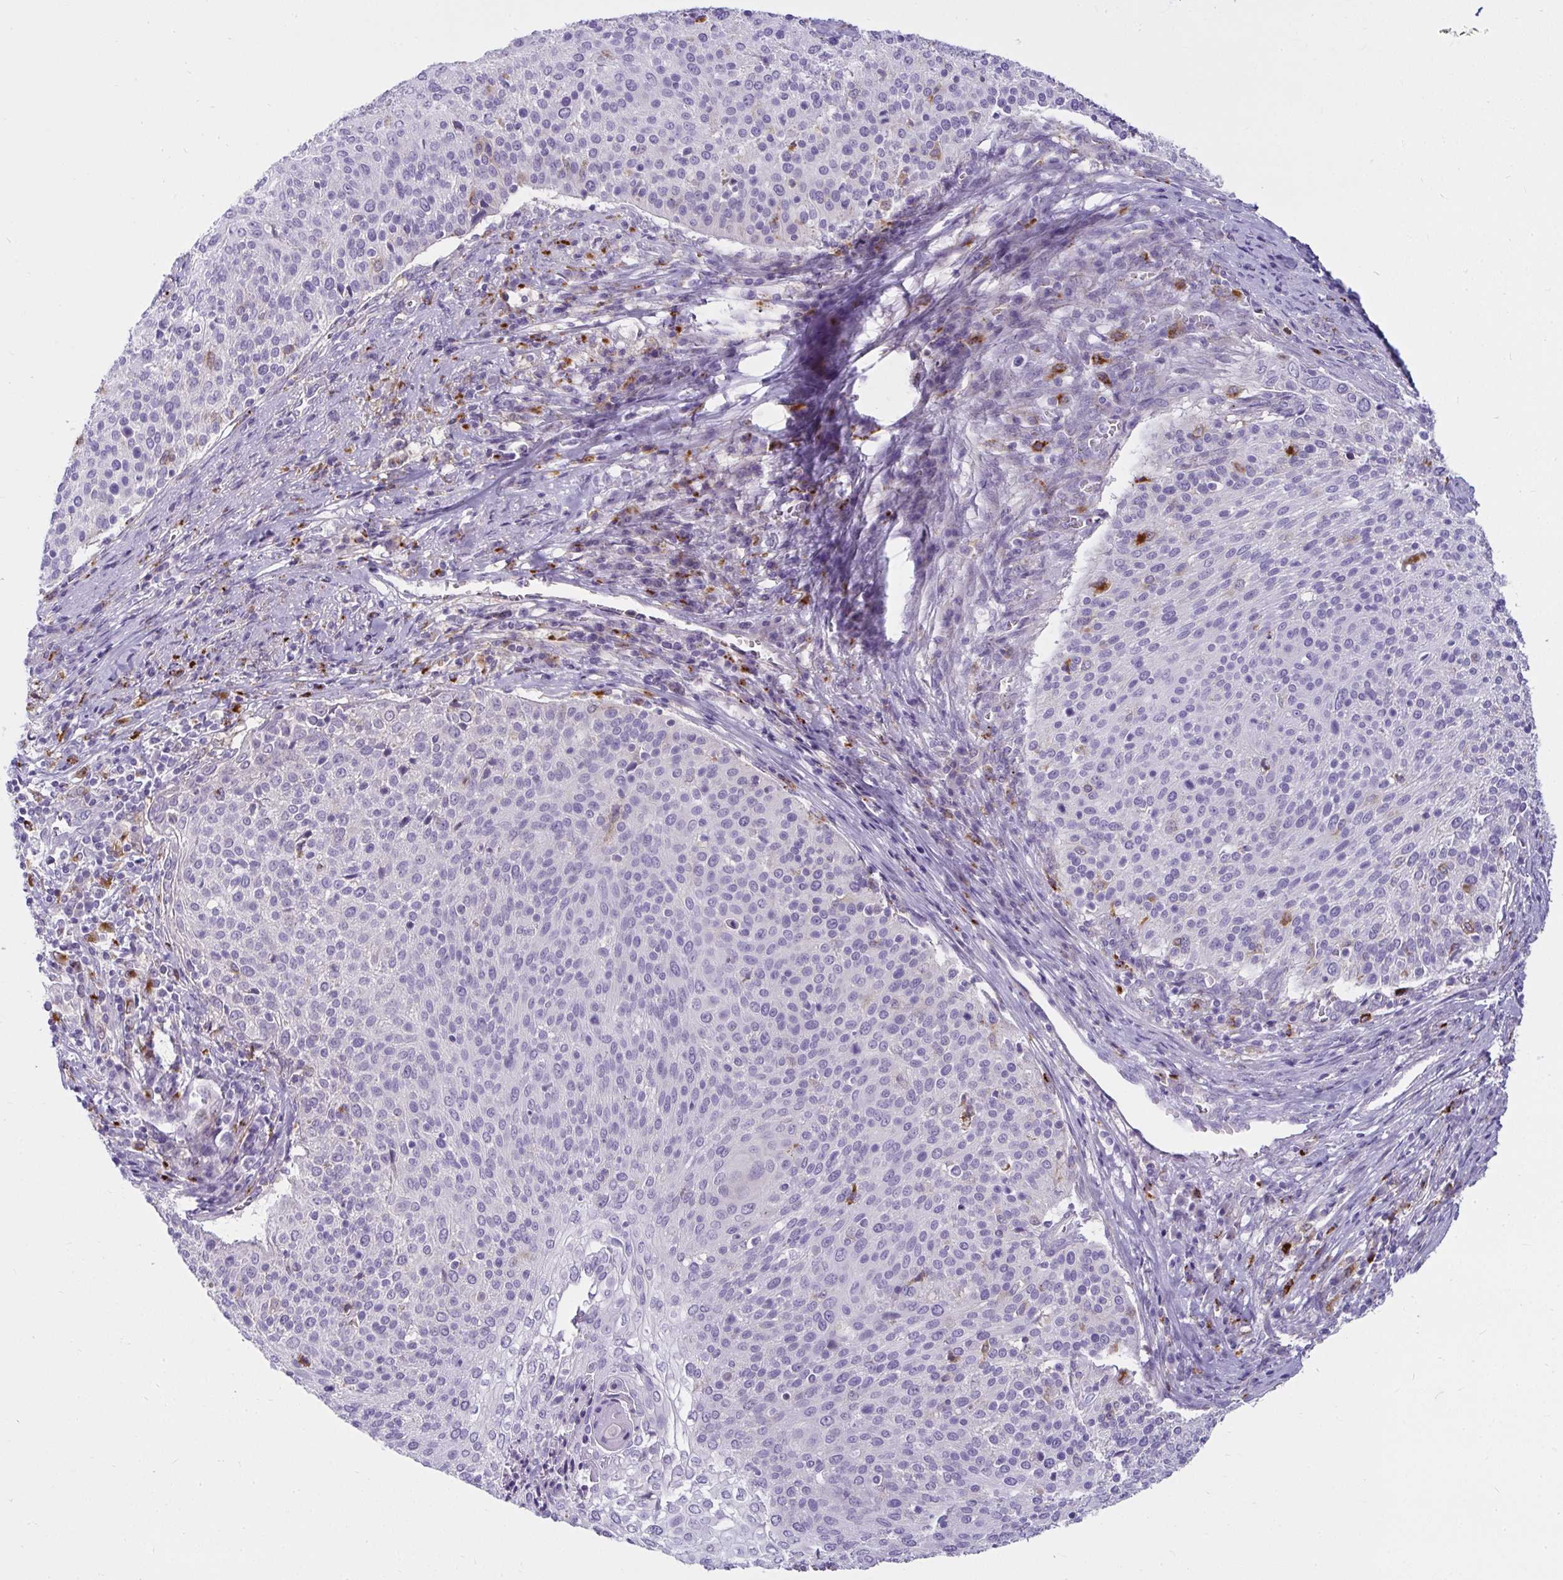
{"staining": {"intensity": "negative", "quantity": "none", "location": "none"}, "tissue": "cervical cancer", "cell_type": "Tumor cells", "image_type": "cancer", "snomed": [{"axis": "morphology", "description": "Squamous cell carcinoma, NOS"}, {"axis": "topography", "description": "Cervix"}], "caption": "Immunohistochemical staining of squamous cell carcinoma (cervical) exhibits no significant expression in tumor cells.", "gene": "CTSZ", "patient": {"sex": "female", "age": 31}}